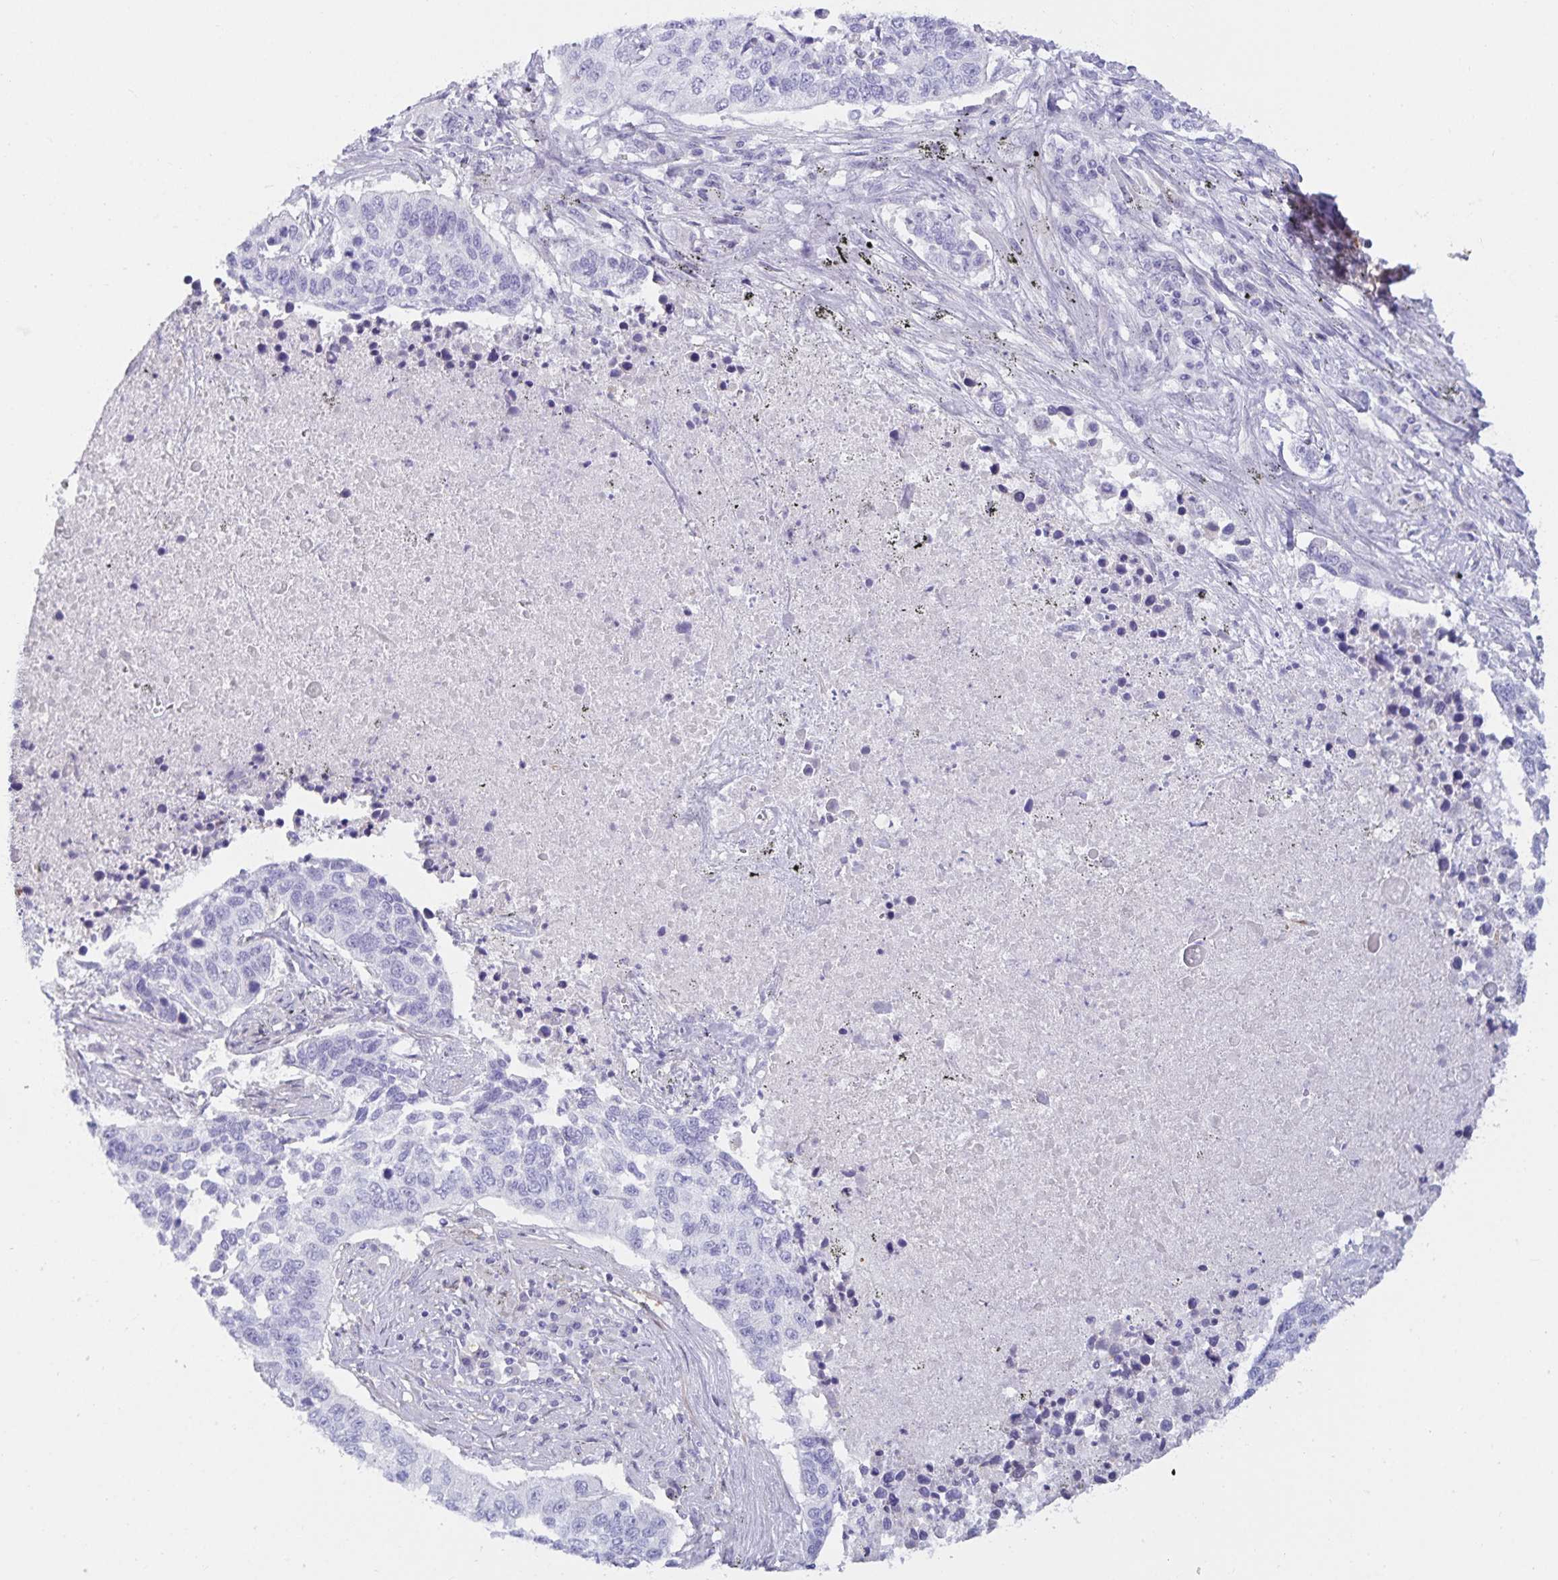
{"staining": {"intensity": "negative", "quantity": "none", "location": "none"}, "tissue": "lung cancer", "cell_type": "Tumor cells", "image_type": "cancer", "snomed": [{"axis": "morphology", "description": "Squamous cell carcinoma, NOS"}, {"axis": "topography", "description": "Lung"}], "caption": "The photomicrograph displays no staining of tumor cells in lung cancer.", "gene": "SPAG4", "patient": {"sex": "male", "age": 62}}